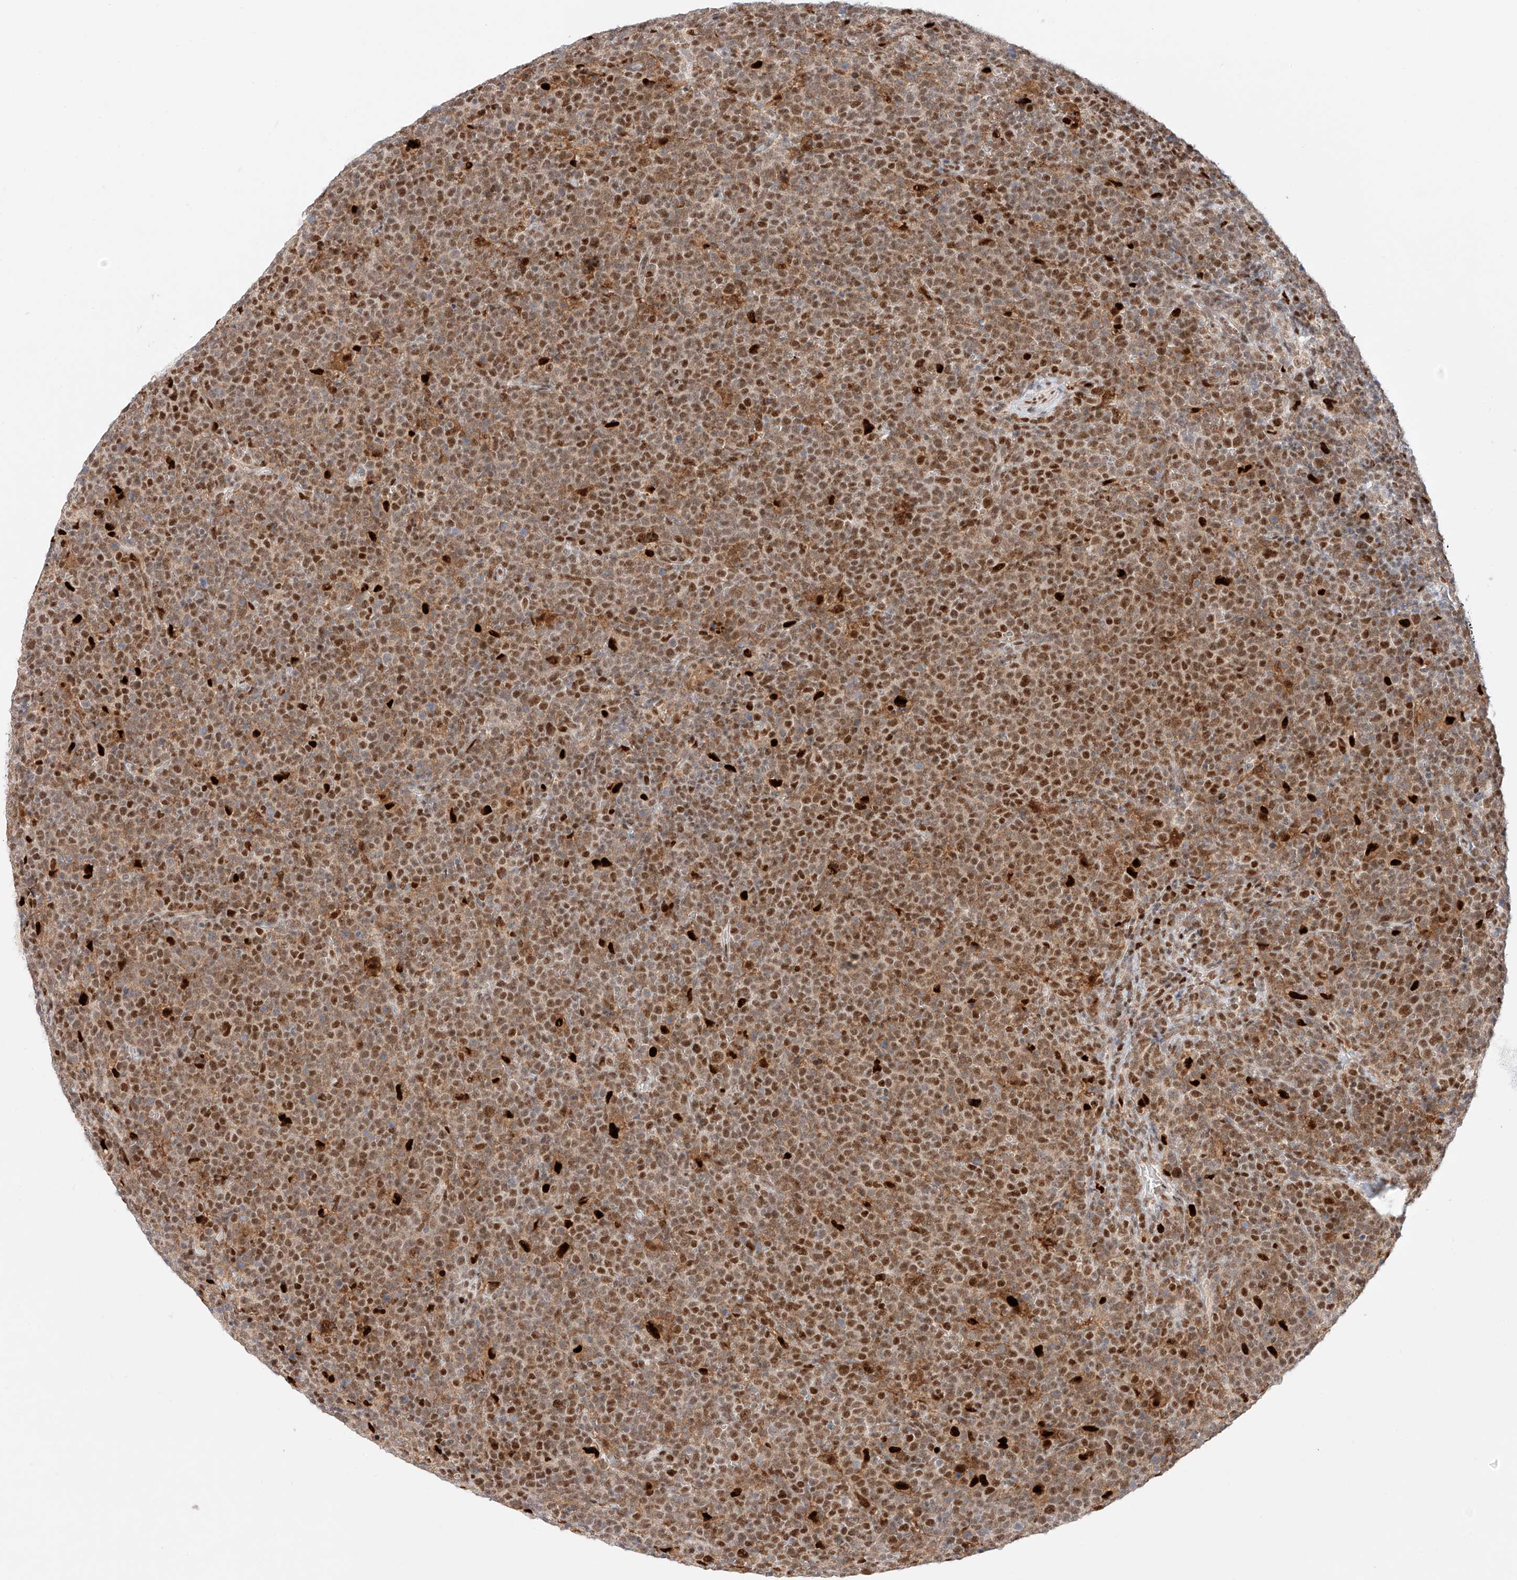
{"staining": {"intensity": "moderate", "quantity": ">75%", "location": "nuclear"}, "tissue": "lymphoma", "cell_type": "Tumor cells", "image_type": "cancer", "snomed": [{"axis": "morphology", "description": "Malignant lymphoma, non-Hodgkin's type, High grade"}, {"axis": "topography", "description": "Lymph node"}], "caption": "Immunohistochemical staining of lymphoma demonstrates moderate nuclear protein positivity in approximately >75% of tumor cells.", "gene": "APIP", "patient": {"sex": "male", "age": 61}}